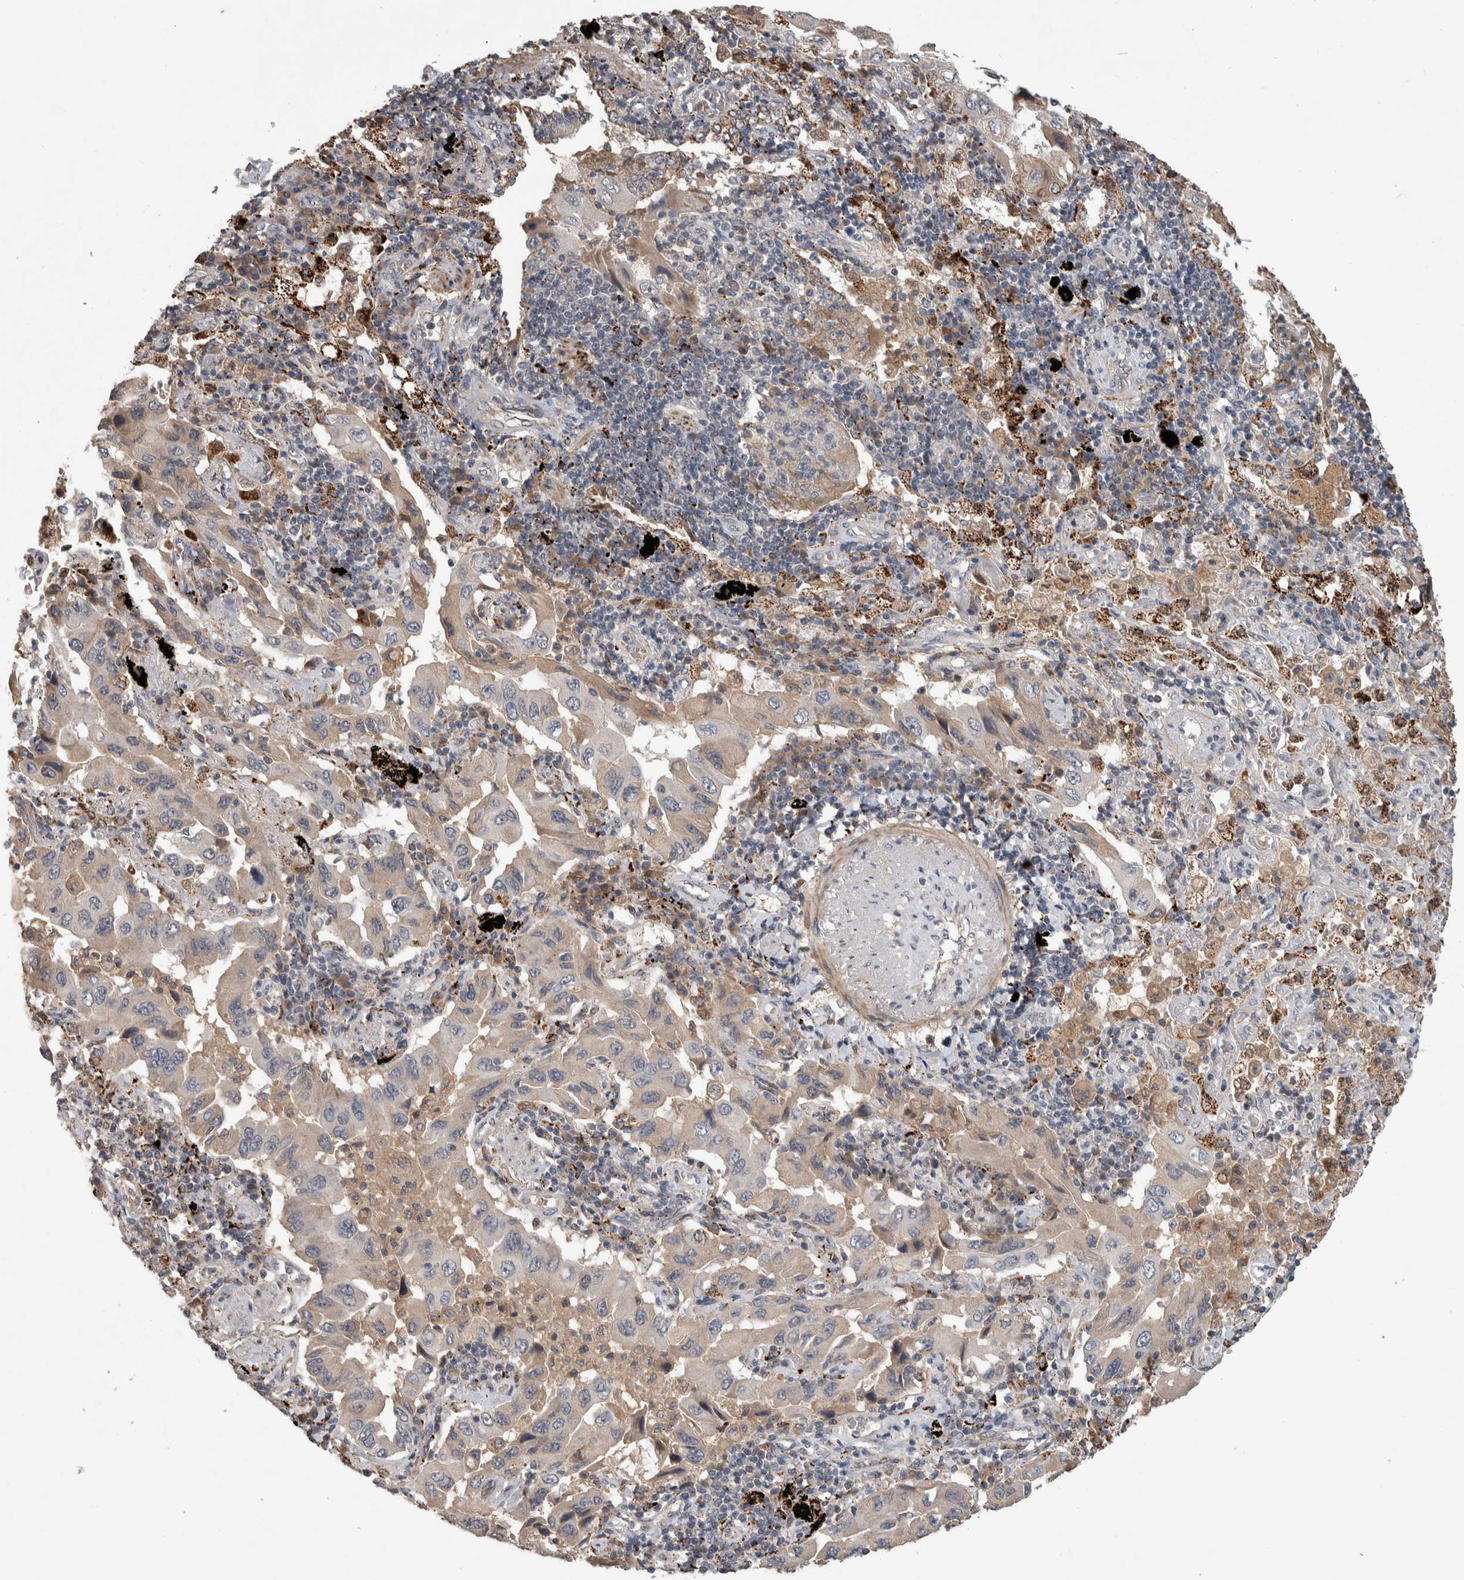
{"staining": {"intensity": "weak", "quantity": "<25%", "location": "cytoplasmic/membranous"}, "tissue": "lung cancer", "cell_type": "Tumor cells", "image_type": "cancer", "snomed": [{"axis": "morphology", "description": "Adenocarcinoma, NOS"}, {"axis": "topography", "description": "Lung"}], "caption": "Immunohistochemistry micrograph of neoplastic tissue: human lung cancer (adenocarcinoma) stained with DAB (3,3'-diaminobenzidine) exhibits no significant protein positivity in tumor cells.", "gene": "CHRM3", "patient": {"sex": "female", "age": 65}}